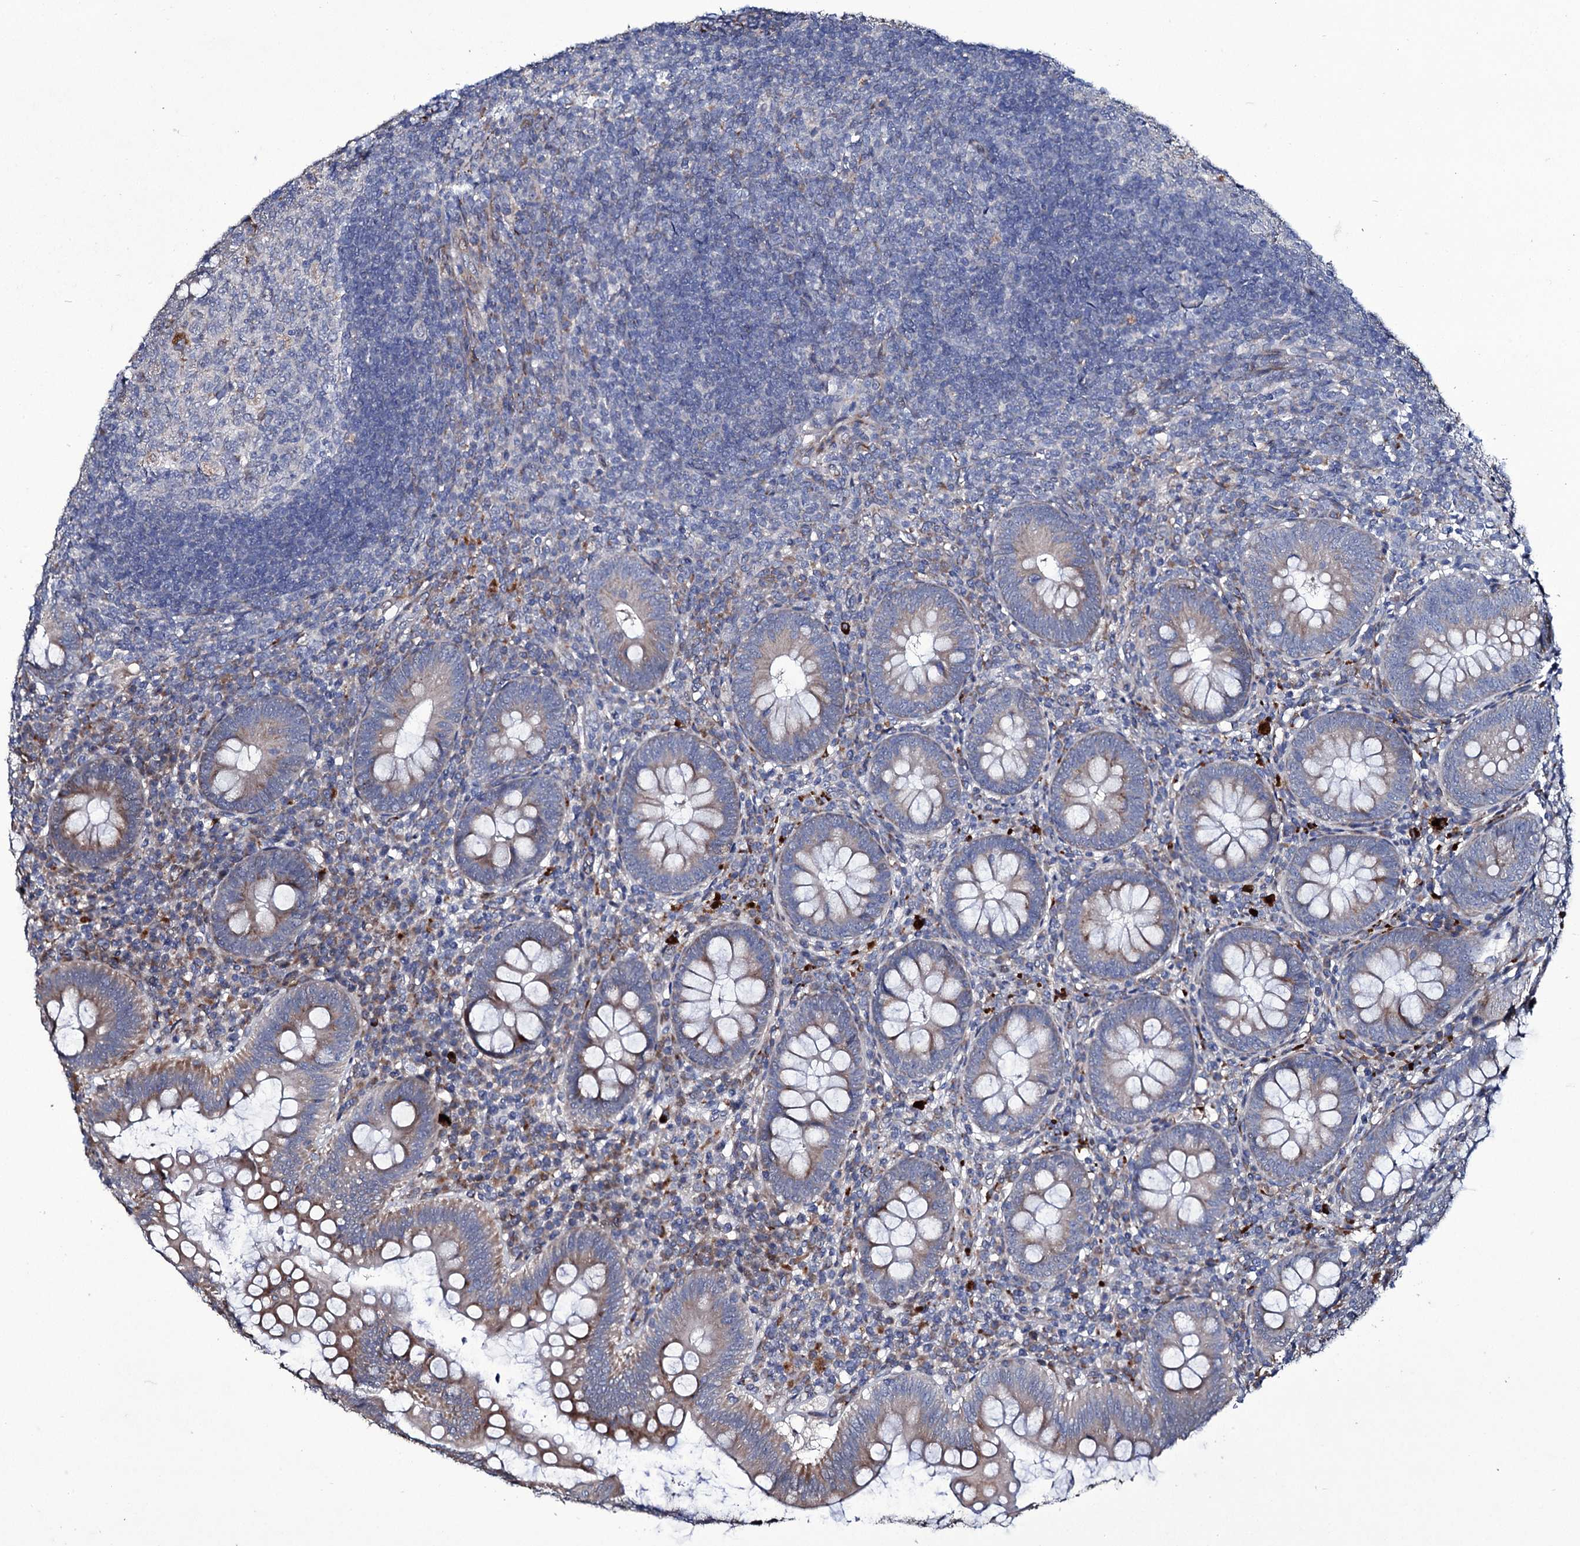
{"staining": {"intensity": "moderate", "quantity": "<25%", "location": "cytoplasmic/membranous"}, "tissue": "appendix", "cell_type": "Glandular cells", "image_type": "normal", "snomed": [{"axis": "morphology", "description": "Normal tissue, NOS"}, {"axis": "topography", "description": "Appendix"}], "caption": "This photomicrograph displays IHC staining of unremarkable human appendix, with low moderate cytoplasmic/membranous expression in about <25% of glandular cells.", "gene": "TUBGCP5", "patient": {"sex": "male", "age": 14}}